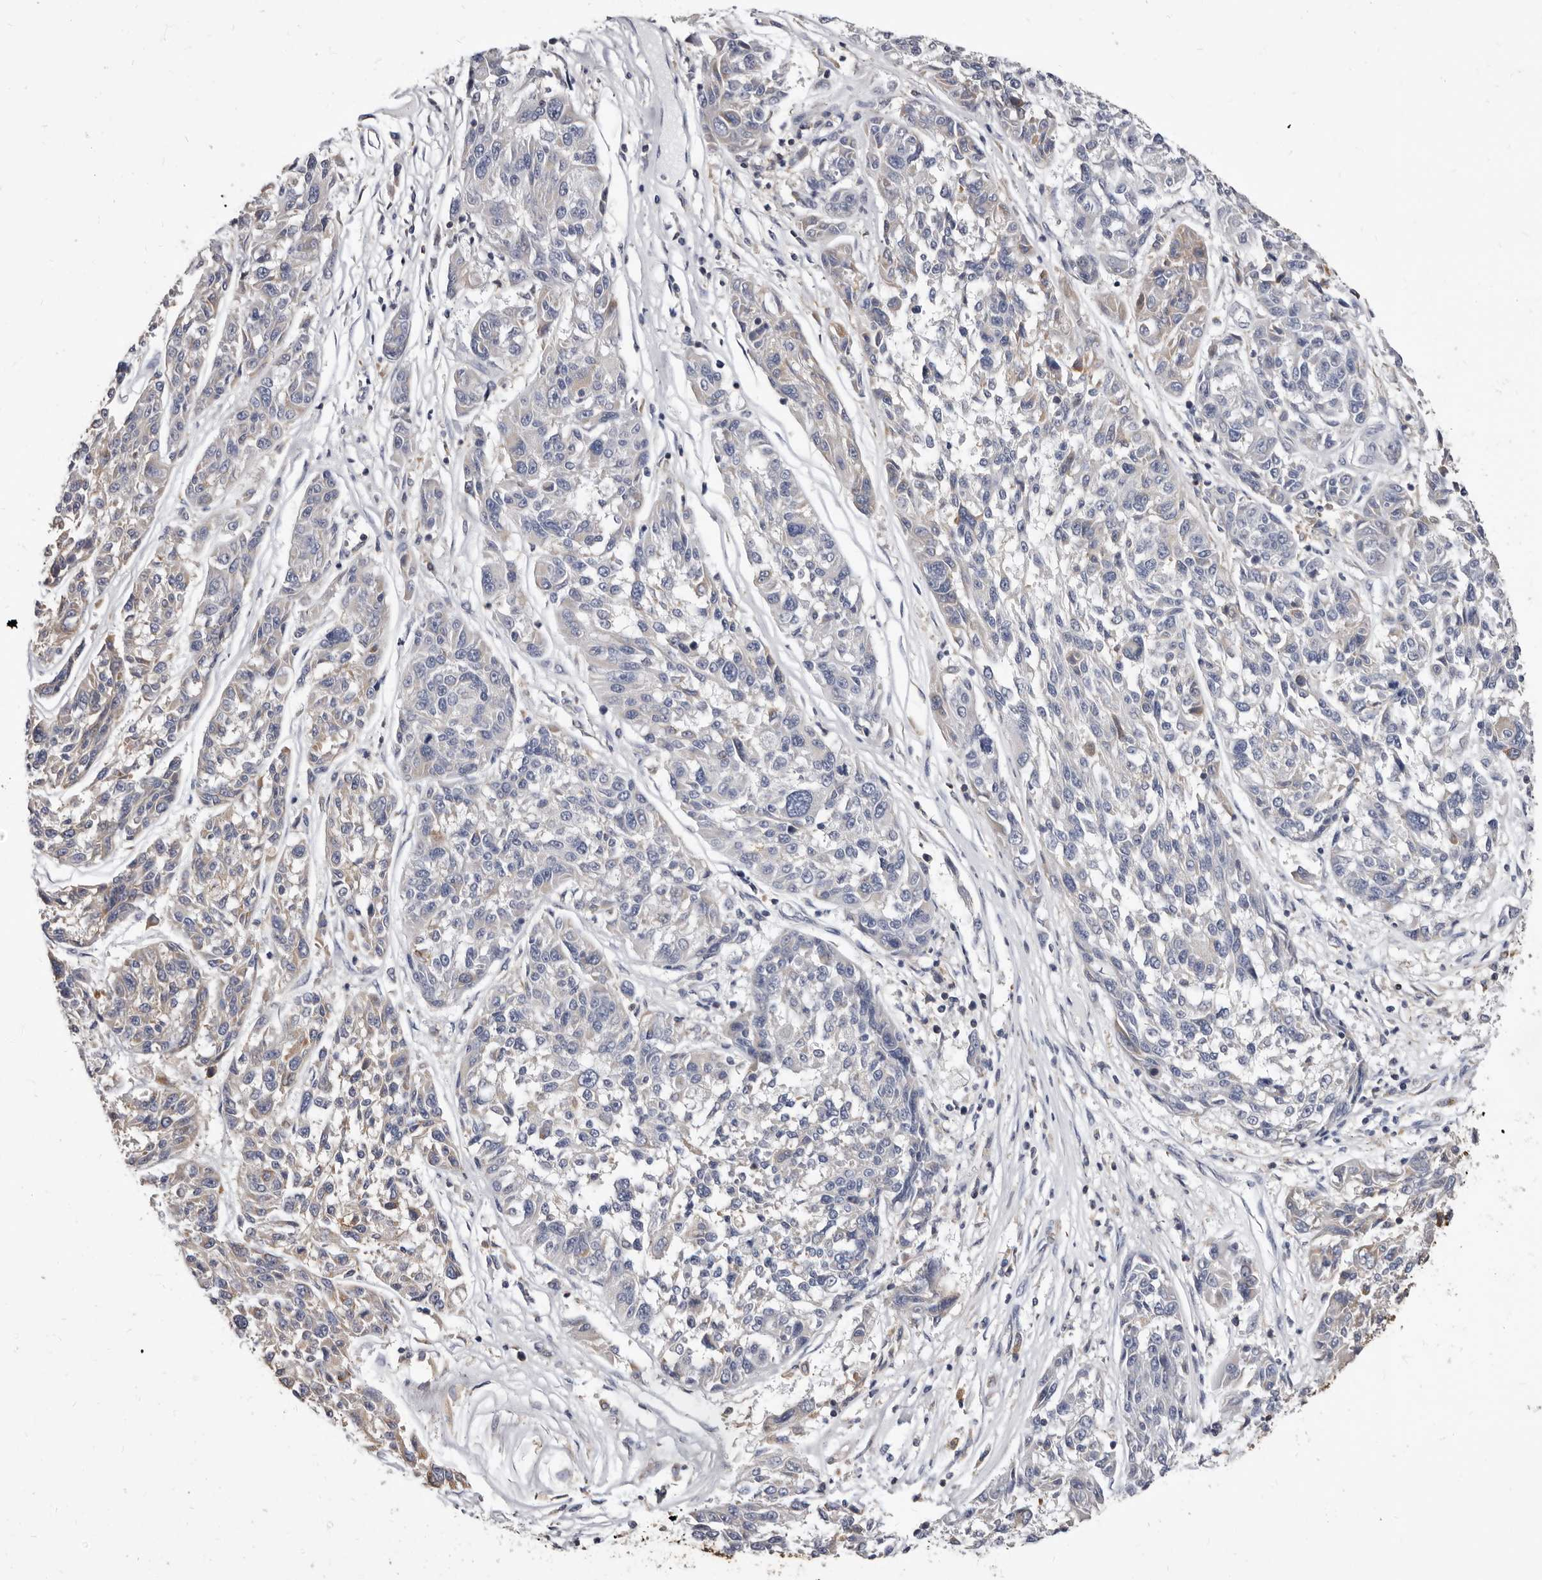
{"staining": {"intensity": "negative", "quantity": "none", "location": "none"}, "tissue": "melanoma", "cell_type": "Tumor cells", "image_type": "cancer", "snomed": [{"axis": "morphology", "description": "Malignant melanoma, NOS"}, {"axis": "topography", "description": "Skin"}], "caption": "Malignant melanoma was stained to show a protein in brown. There is no significant positivity in tumor cells.", "gene": "NIBAN1", "patient": {"sex": "male", "age": 53}}